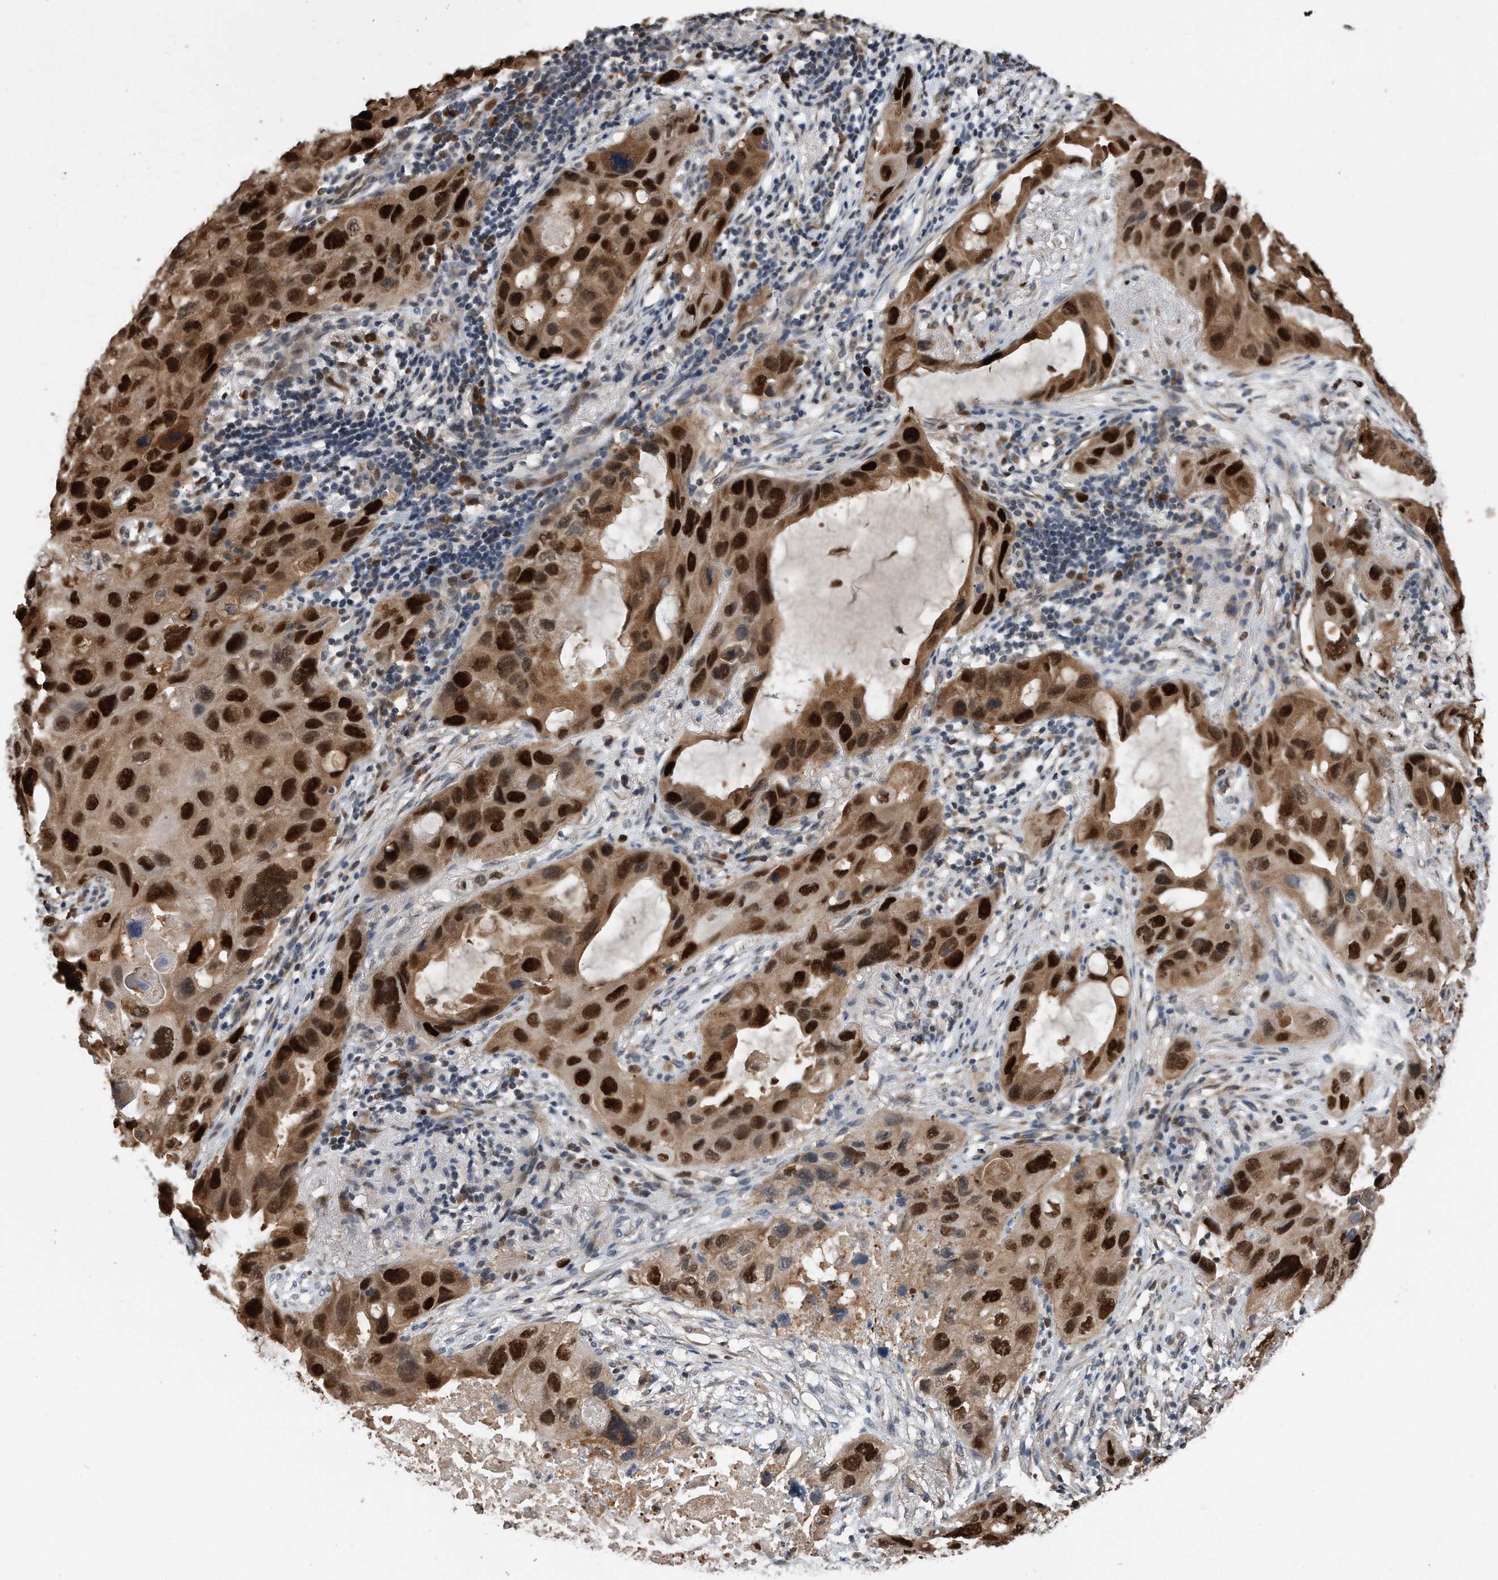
{"staining": {"intensity": "strong", "quantity": ">75%", "location": "nuclear"}, "tissue": "lung cancer", "cell_type": "Tumor cells", "image_type": "cancer", "snomed": [{"axis": "morphology", "description": "Squamous cell carcinoma, NOS"}, {"axis": "topography", "description": "Lung"}], "caption": "High-magnification brightfield microscopy of lung cancer stained with DAB (3,3'-diaminobenzidine) (brown) and counterstained with hematoxylin (blue). tumor cells exhibit strong nuclear expression is seen in approximately>75% of cells. (DAB (3,3'-diaminobenzidine) IHC, brown staining for protein, blue staining for nuclei).", "gene": "PCNA", "patient": {"sex": "female", "age": 73}}